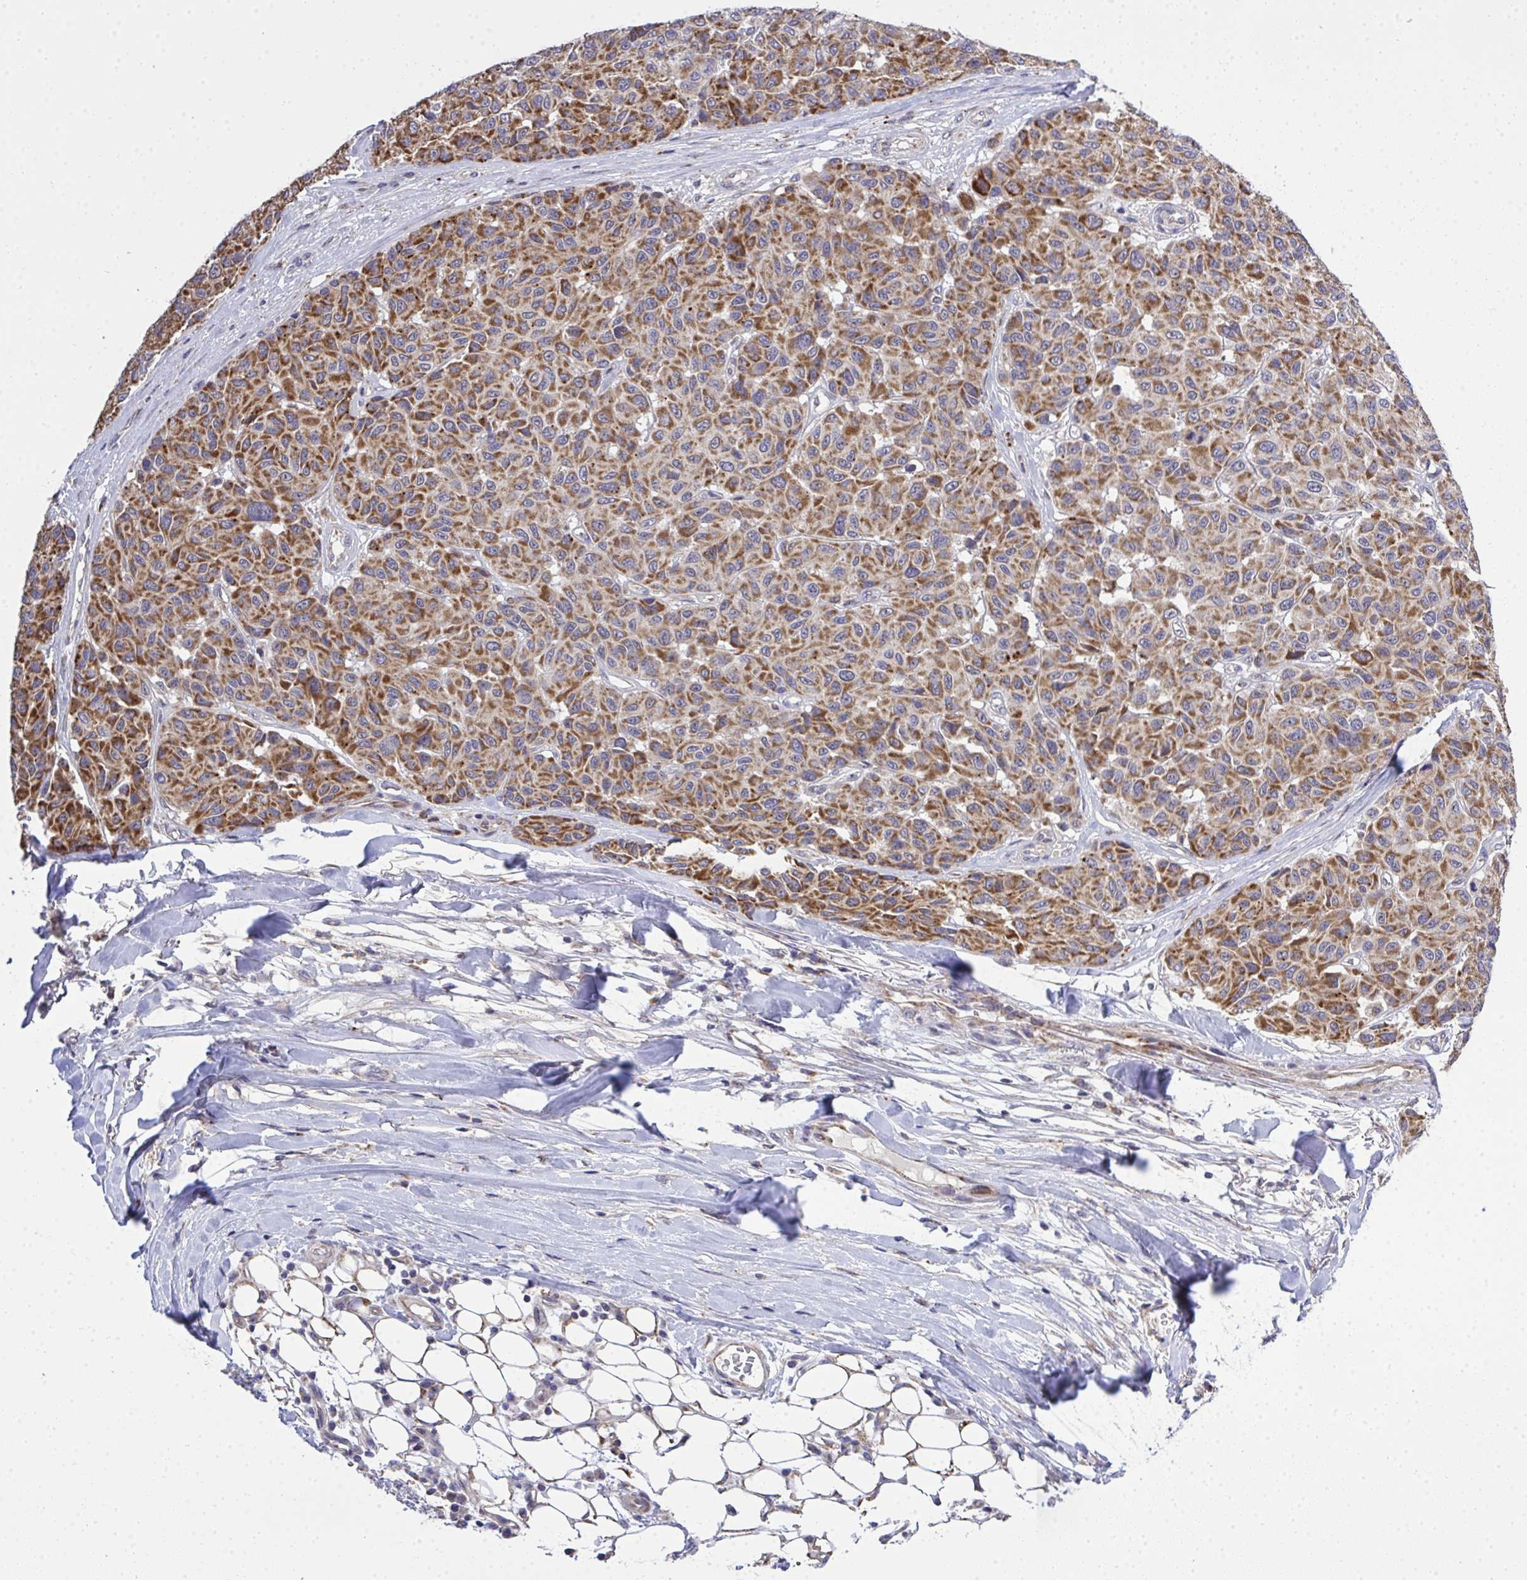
{"staining": {"intensity": "moderate", "quantity": ">75%", "location": "cytoplasmic/membranous"}, "tissue": "melanoma", "cell_type": "Tumor cells", "image_type": "cancer", "snomed": [{"axis": "morphology", "description": "Malignant melanoma, NOS"}, {"axis": "topography", "description": "Skin"}], "caption": "About >75% of tumor cells in melanoma show moderate cytoplasmic/membranous protein staining as visualized by brown immunohistochemical staining.", "gene": "XAF1", "patient": {"sex": "female", "age": 66}}